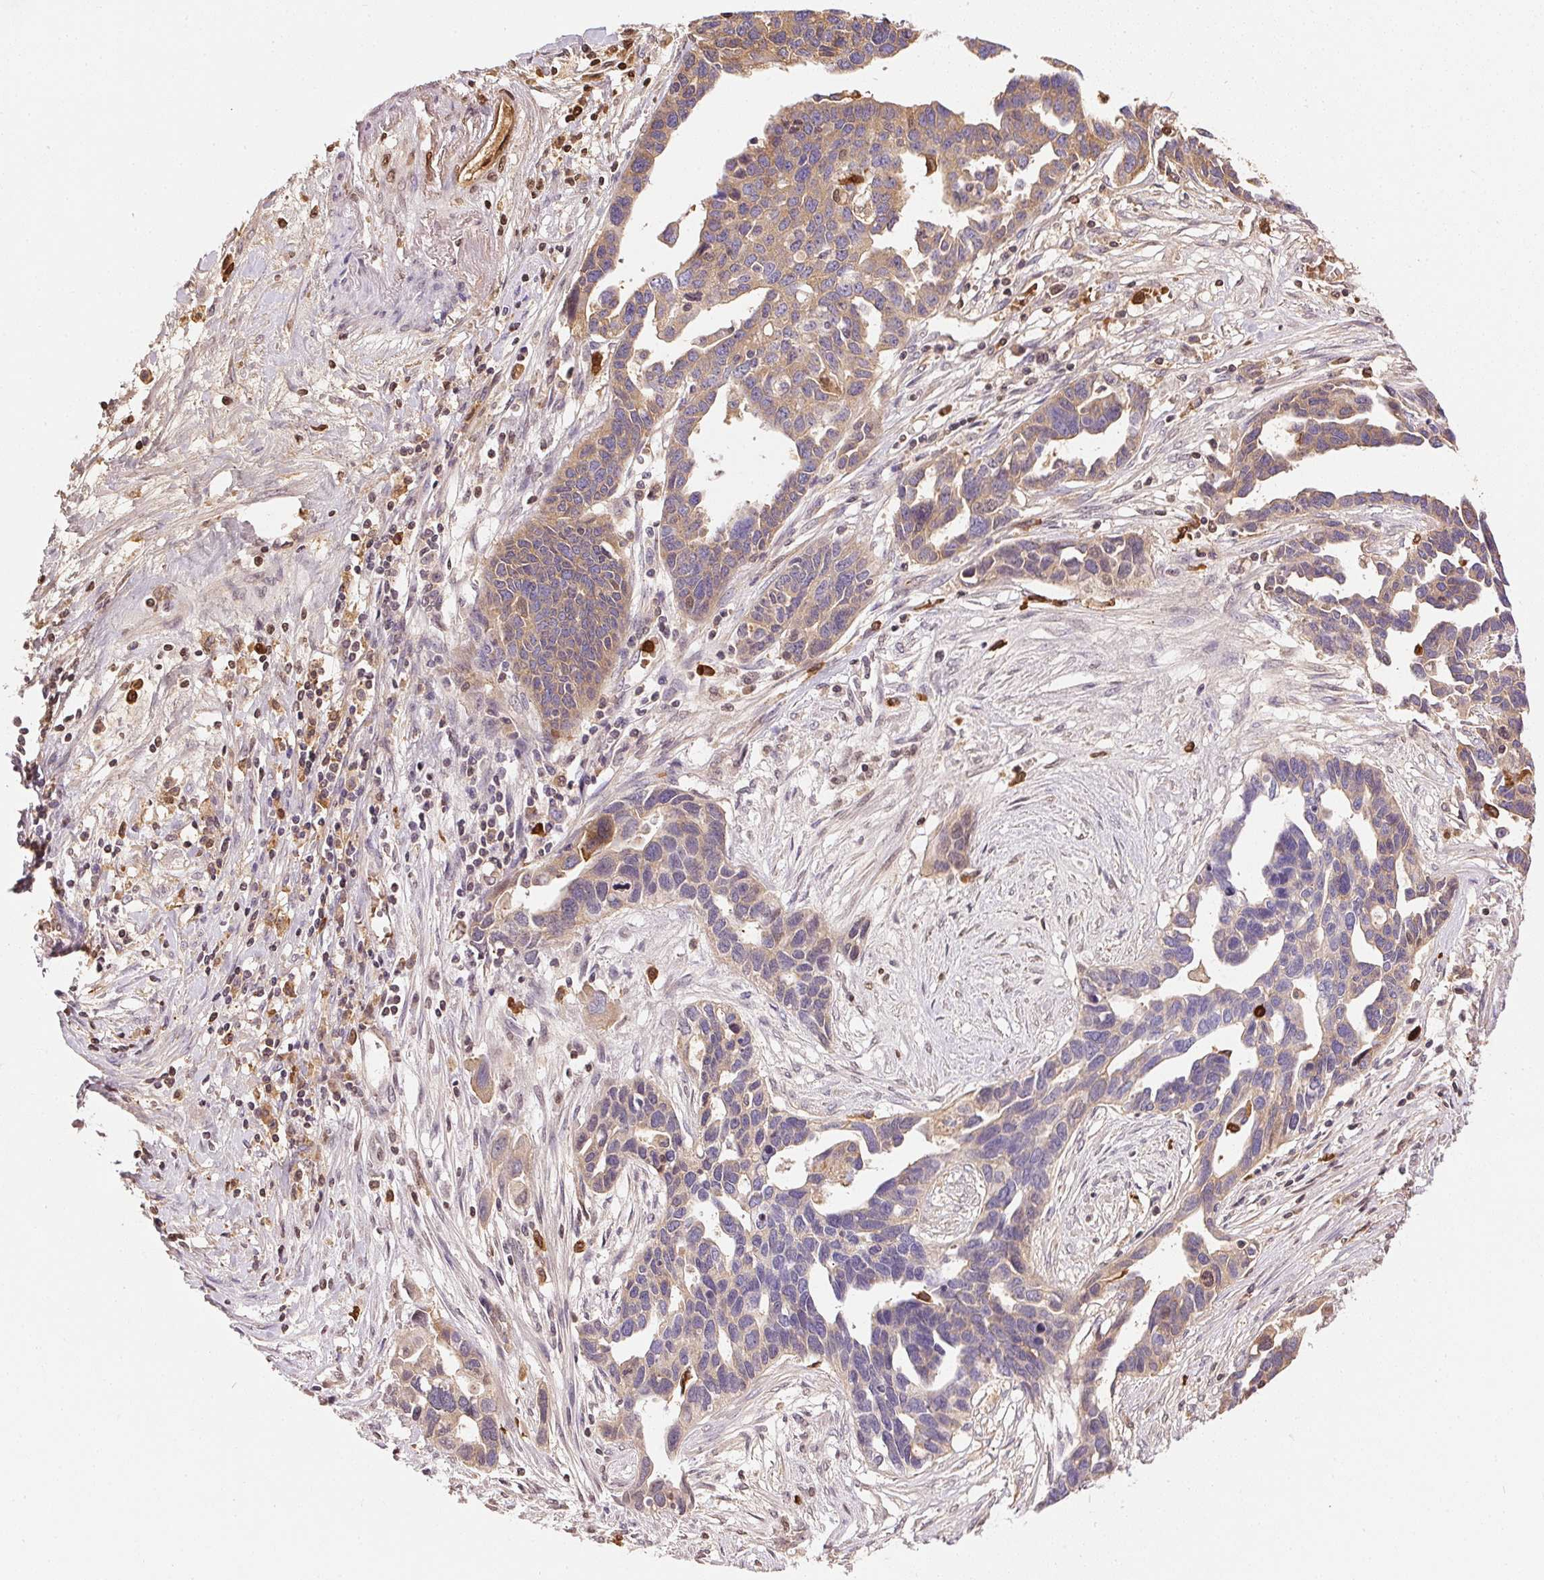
{"staining": {"intensity": "weak", "quantity": "25%-75%", "location": "cytoplasmic/membranous,nuclear"}, "tissue": "ovarian cancer", "cell_type": "Tumor cells", "image_type": "cancer", "snomed": [{"axis": "morphology", "description": "Cystadenocarcinoma, serous, NOS"}, {"axis": "topography", "description": "Ovary"}], "caption": "Approximately 25%-75% of tumor cells in ovarian cancer (serous cystadenocarcinoma) show weak cytoplasmic/membranous and nuclear protein positivity as visualized by brown immunohistochemical staining.", "gene": "ORM1", "patient": {"sex": "female", "age": 54}}